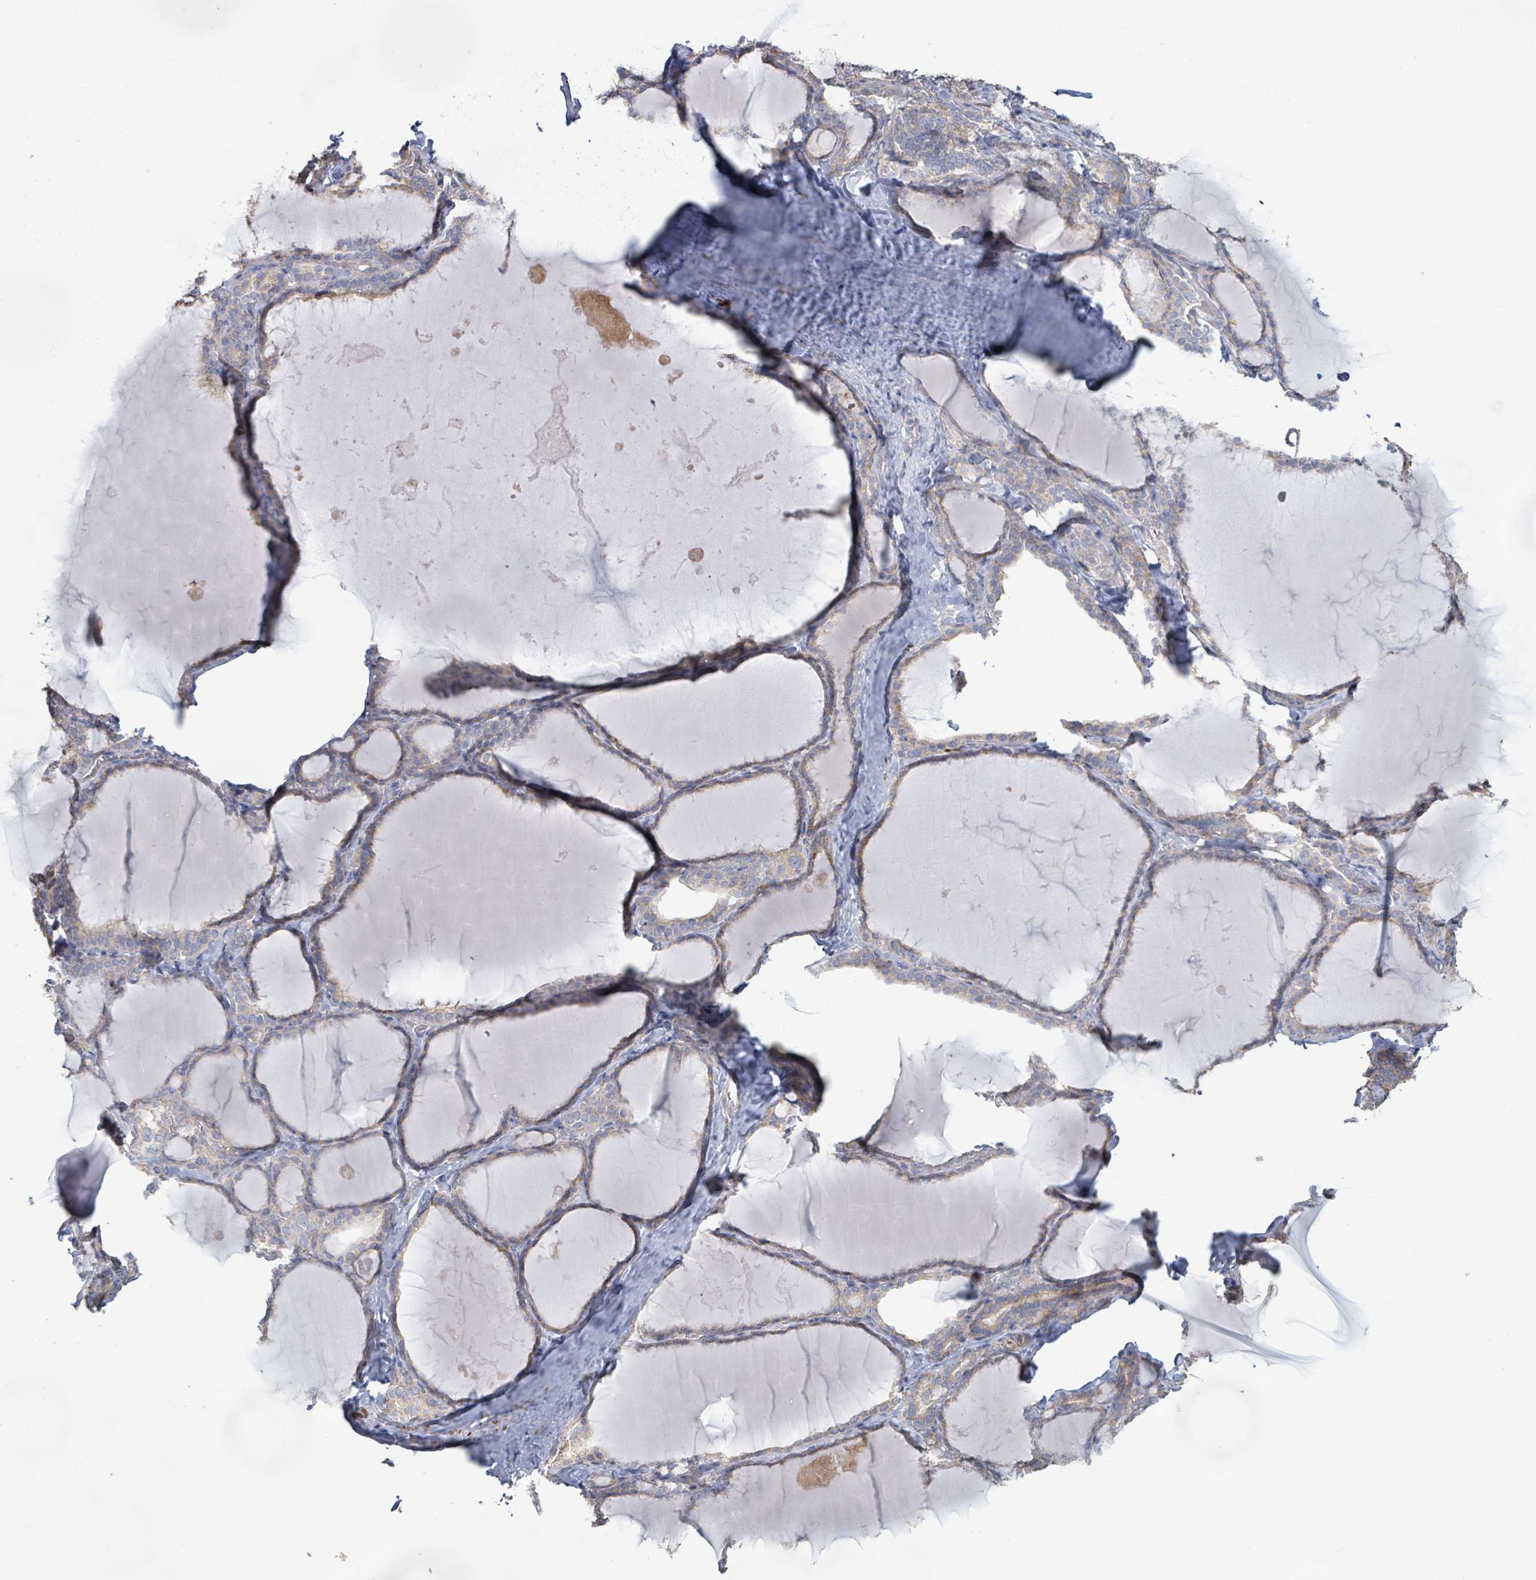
{"staining": {"intensity": "weak", "quantity": "25%-75%", "location": "cytoplasmic/membranous"}, "tissue": "thyroid gland", "cell_type": "Glandular cells", "image_type": "normal", "snomed": [{"axis": "morphology", "description": "Normal tissue, NOS"}, {"axis": "topography", "description": "Thyroid gland"}], "caption": "This image exhibits IHC staining of benign thyroid gland, with low weak cytoplasmic/membranous expression in approximately 25%-75% of glandular cells.", "gene": "KCNS2", "patient": {"sex": "female", "age": 31}}